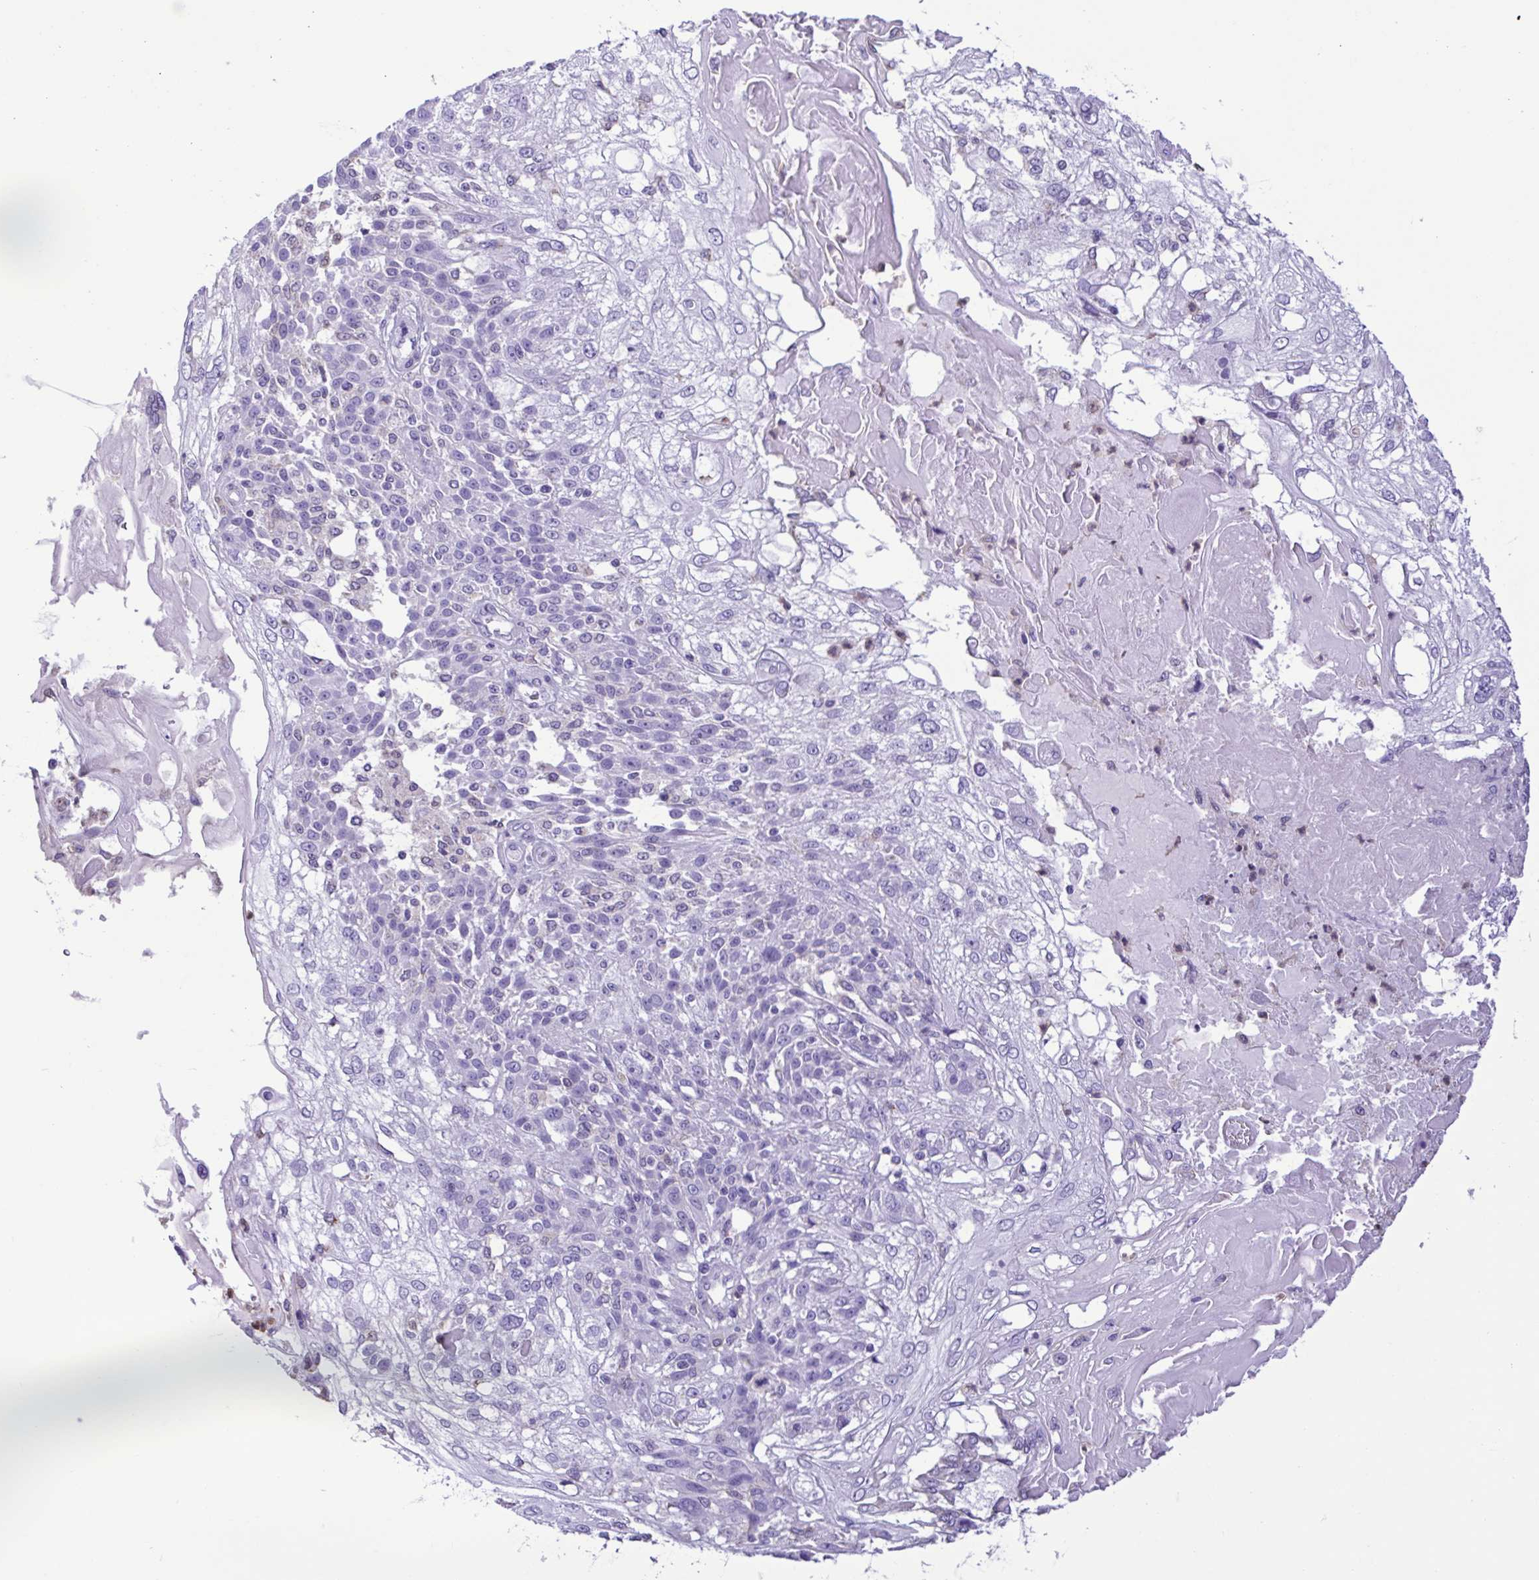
{"staining": {"intensity": "negative", "quantity": "none", "location": "none"}, "tissue": "skin cancer", "cell_type": "Tumor cells", "image_type": "cancer", "snomed": [{"axis": "morphology", "description": "Normal tissue, NOS"}, {"axis": "morphology", "description": "Squamous cell carcinoma, NOS"}, {"axis": "topography", "description": "Skin"}], "caption": "The immunohistochemistry micrograph has no significant staining in tumor cells of skin squamous cell carcinoma tissue.", "gene": "CBY2", "patient": {"sex": "female", "age": 83}}